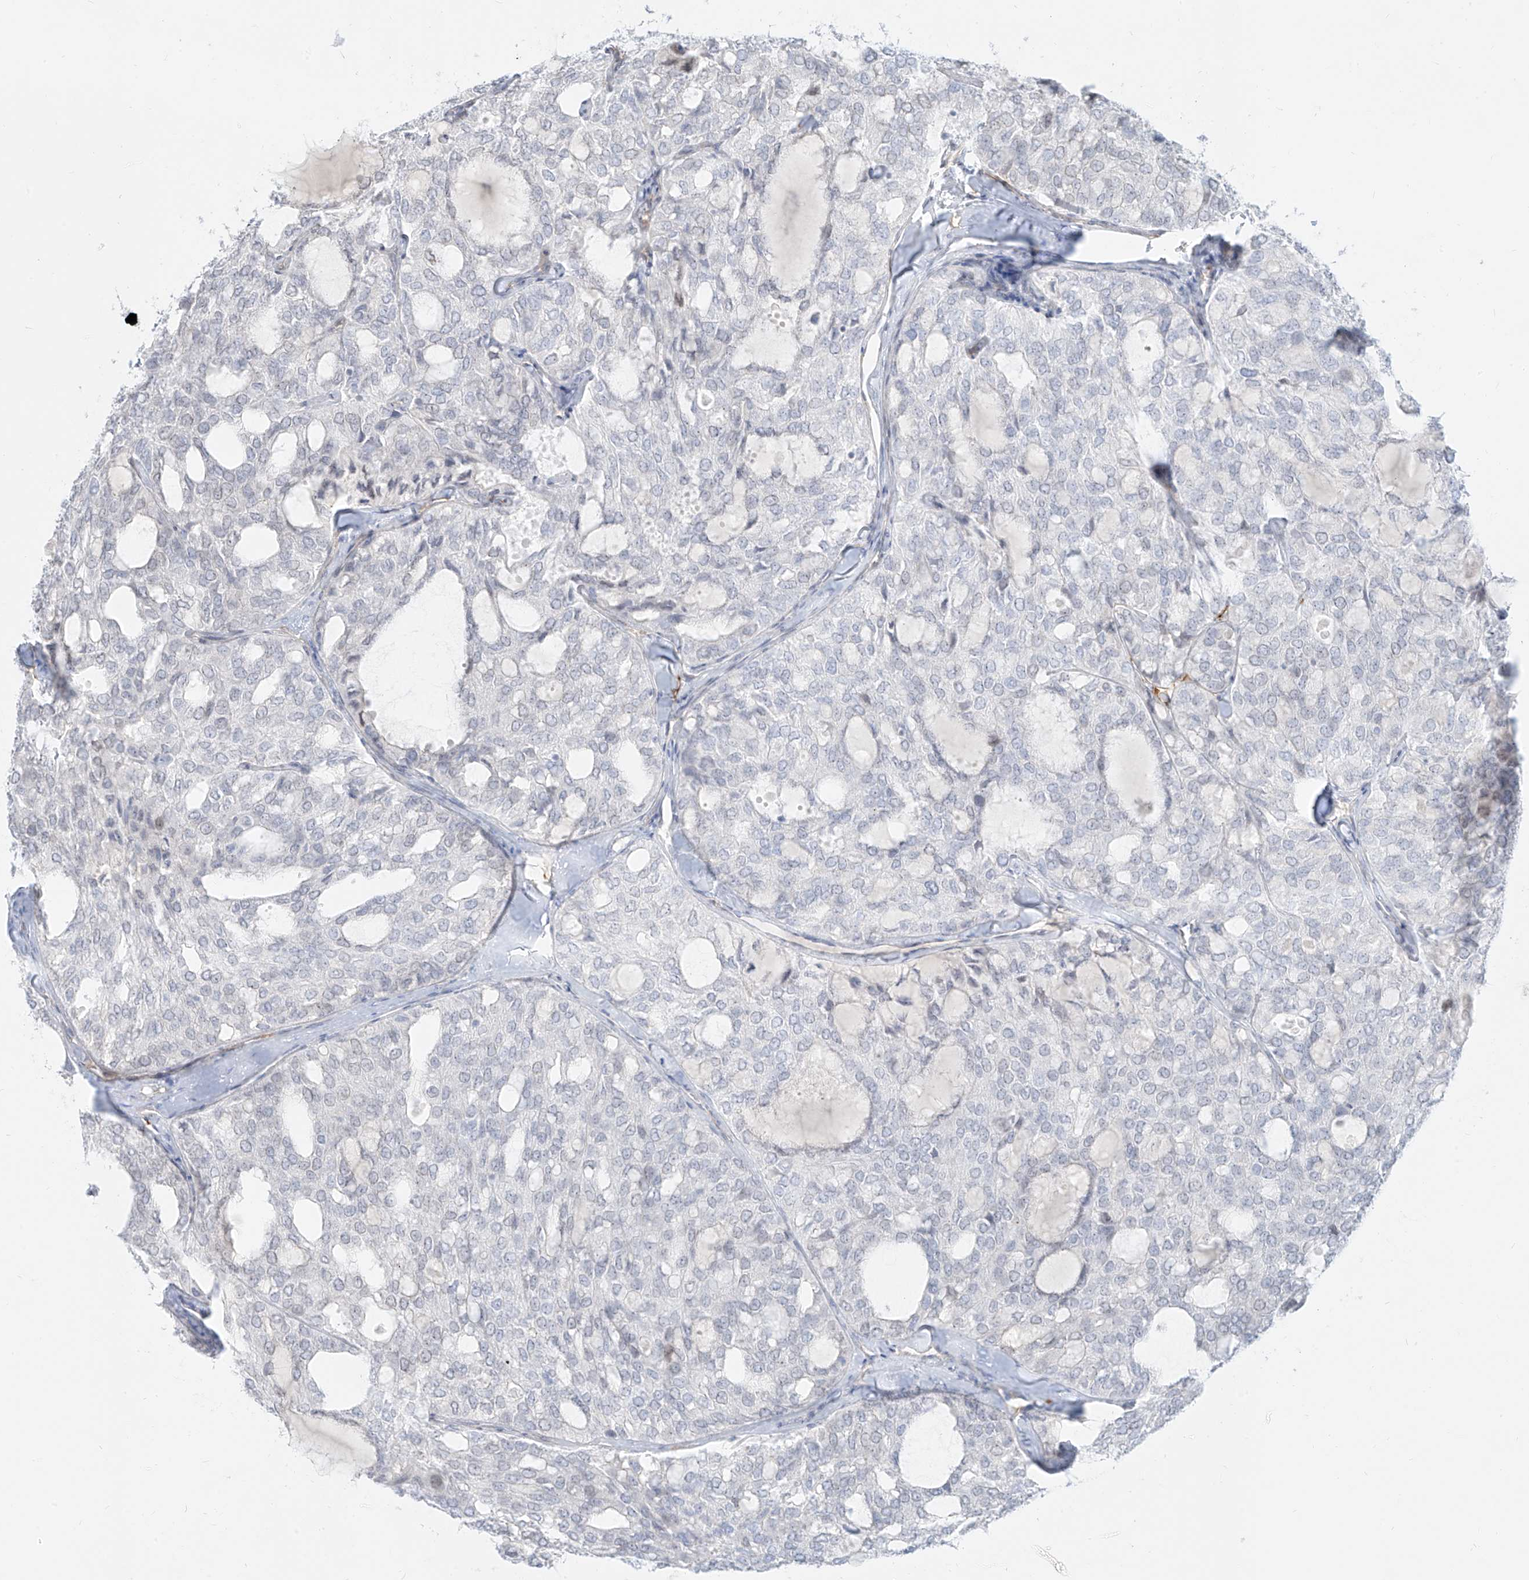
{"staining": {"intensity": "negative", "quantity": "none", "location": "none"}, "tissue": "thyroid cancer", "cell_type": "Tumor cells", "image_type": "cancer", "snomed": [{"axis": "morphology", "description": "Follicular adenoma carcinoma, NOS"}, {"axis": "topography", "description": "Thyroid gland"}], "caption": "Immunohistochemistry (IHC) micrograph of human thyroid follicular adenoma carcinoma stained for a protein (brown), which demonstrates no expression in tumor cells. (Immunohistochemistry, brightfield microscopy, high magnification).", "gene": "NHSL1", "patient": {"sex": "male", "age": 75}}